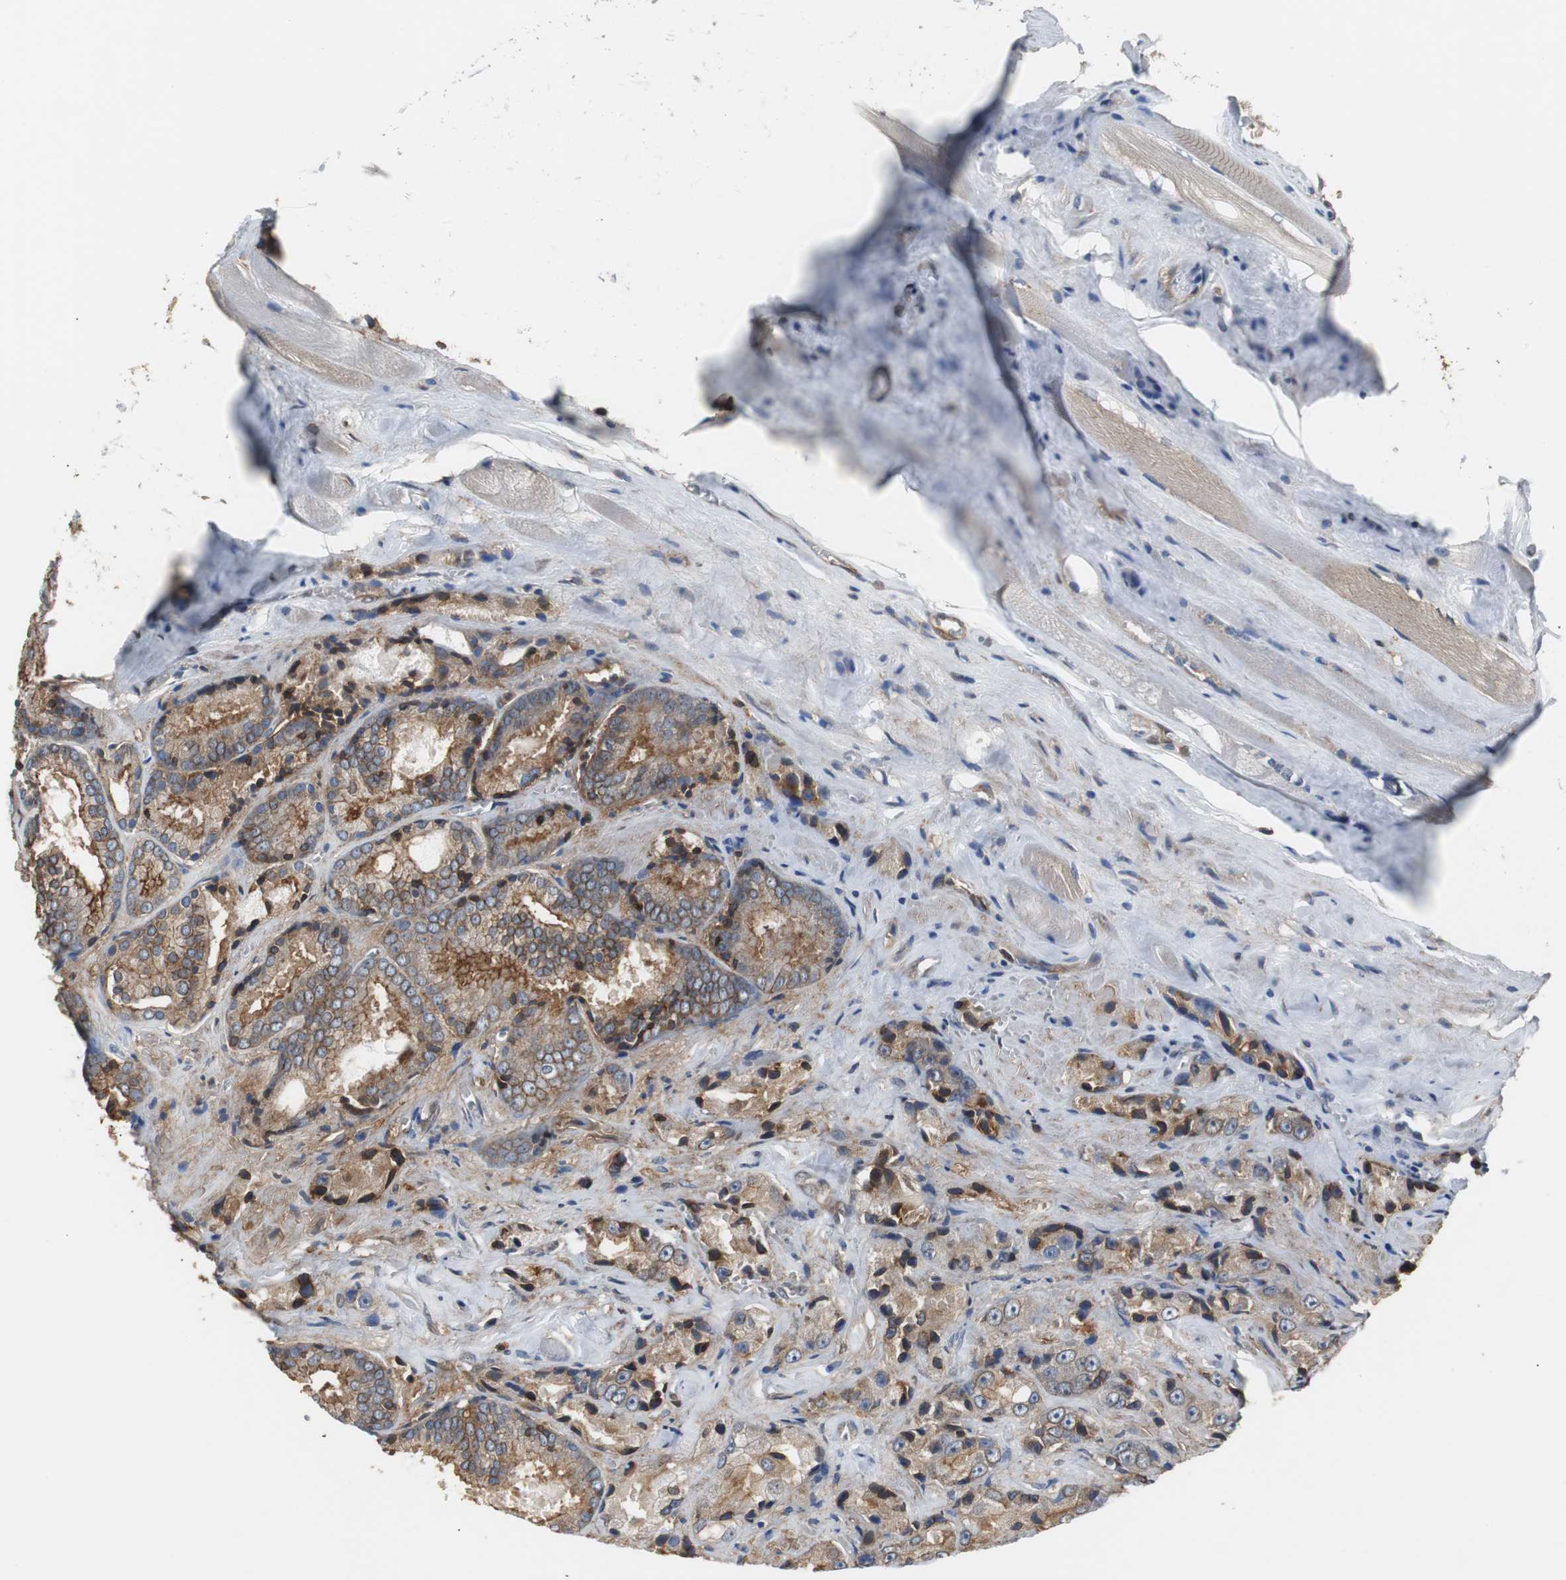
{"staining": {"intensity": "moderate", "quantity": "25%-75%", "location": "cytoplasmic/membranous"}, "tissue": "prostate cancer", "cell_type": "Tumor cells", "image_type": "cancer", "snomed": [{"axis": "morphology", "description": "Adenocarcinoma, Low grade"}, {"axis": "topography", "description": "Prostate"}], "caption": "Human prostate adenocarcinoma (low-grade) stained with a brown dye exhibits moderate cytoplasmic/membranous positive expression in about 25%-75% of tumor cells.", "gene": "ANXA4", "patient": {"sex": "male", "age": 64}}